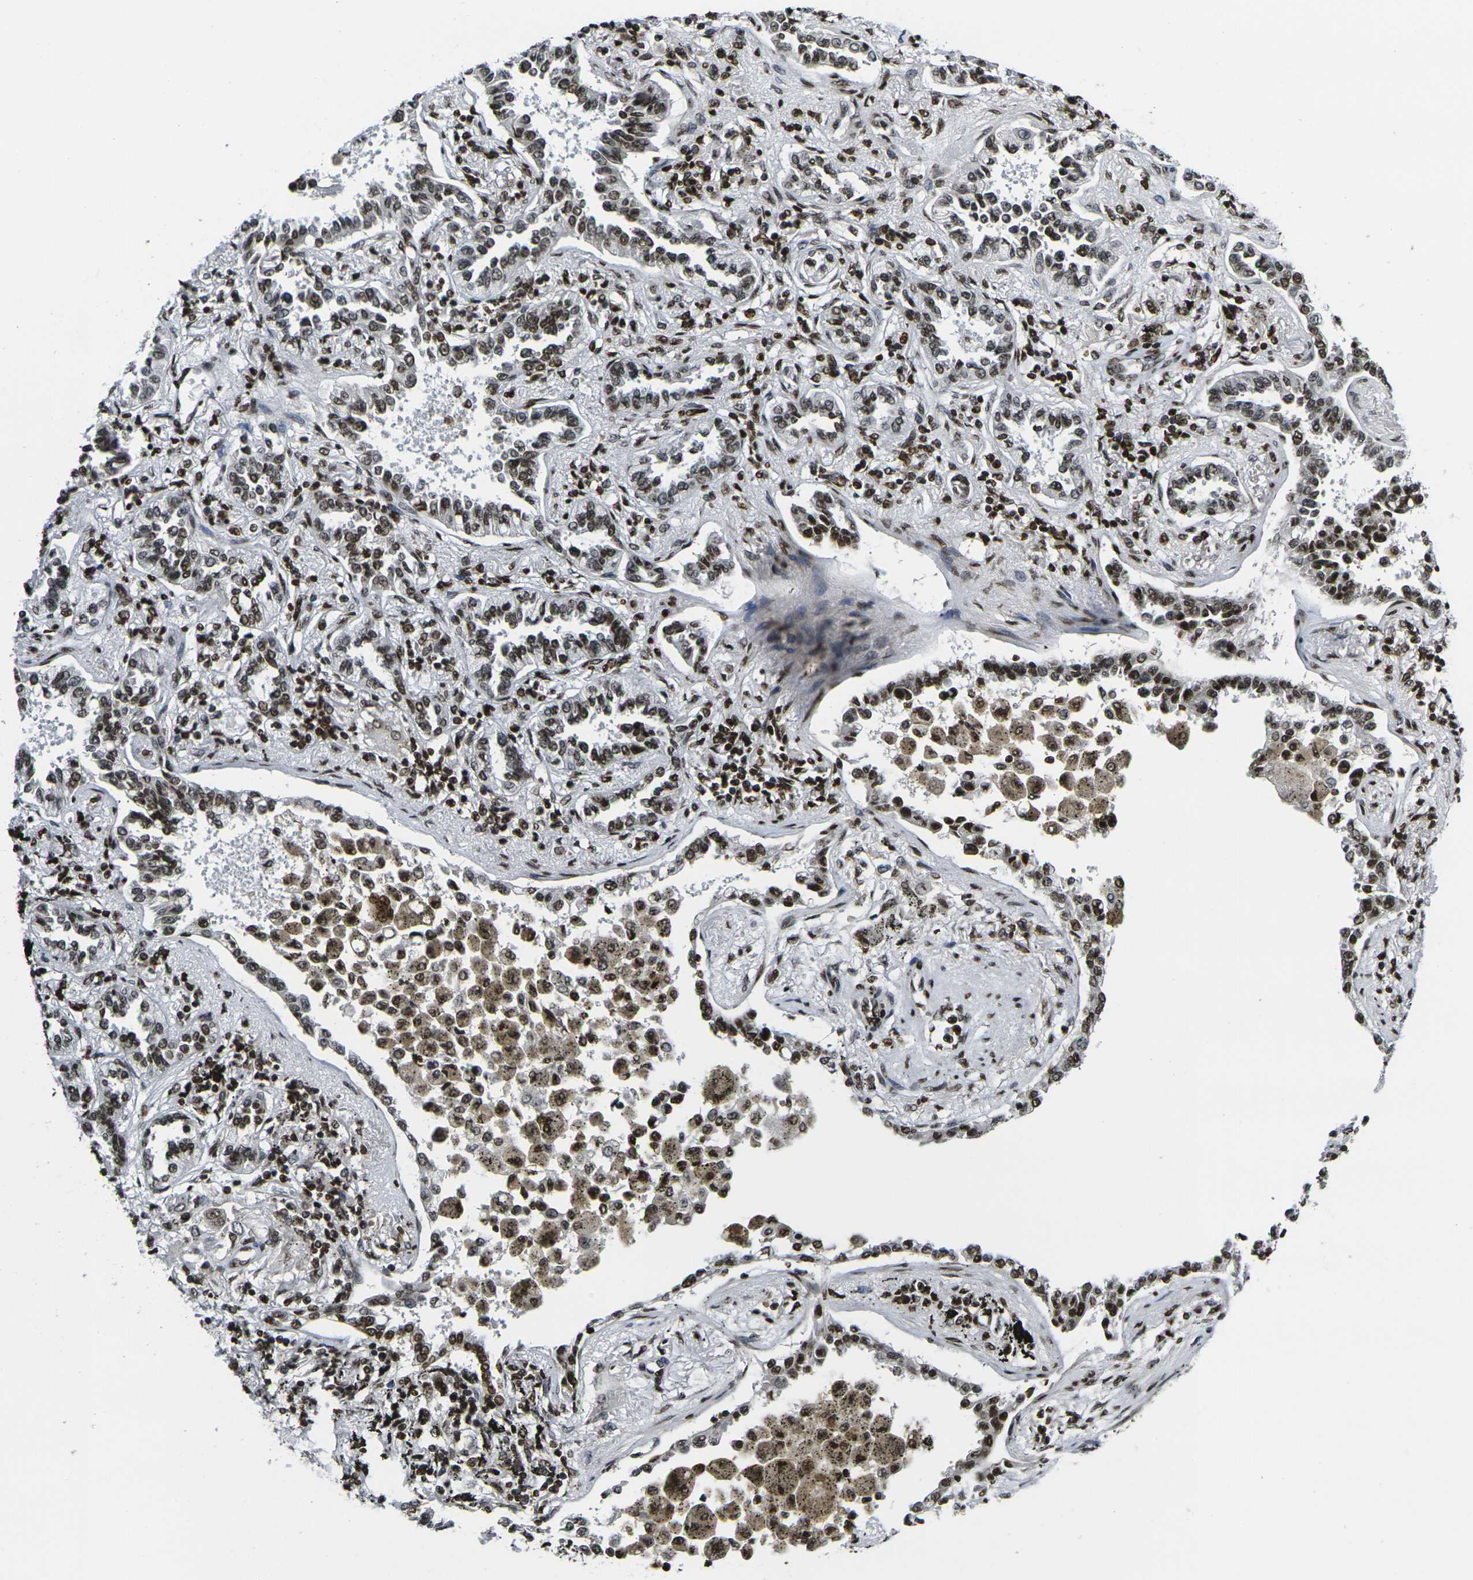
{"staining": {"intensity": "moderate", "quantity": ">75%", "location": "nuclear"}, "tissue": "lung cancer", "cell_type": "Tumor cells", "image_type": "cancer", "snomed": [{"axis": "morphology", "description": "Normal tissue, NOS"}, {"axis": "morphology", "description": "Adenocarcinoma, NOS"}, {"axis": "topography", "description": "Lung"}], "caption": "Protein expression analysis of human adenocarcinoma (lung) reveals moderate nuclear staining in approximately >75% of tumor cells. (DAB (3,3'-diaminobenzidine) IHC with brightfield microscopy, high magnification).", "gene": "H1-10", "patient": {"sex": "male", "age": 59}}